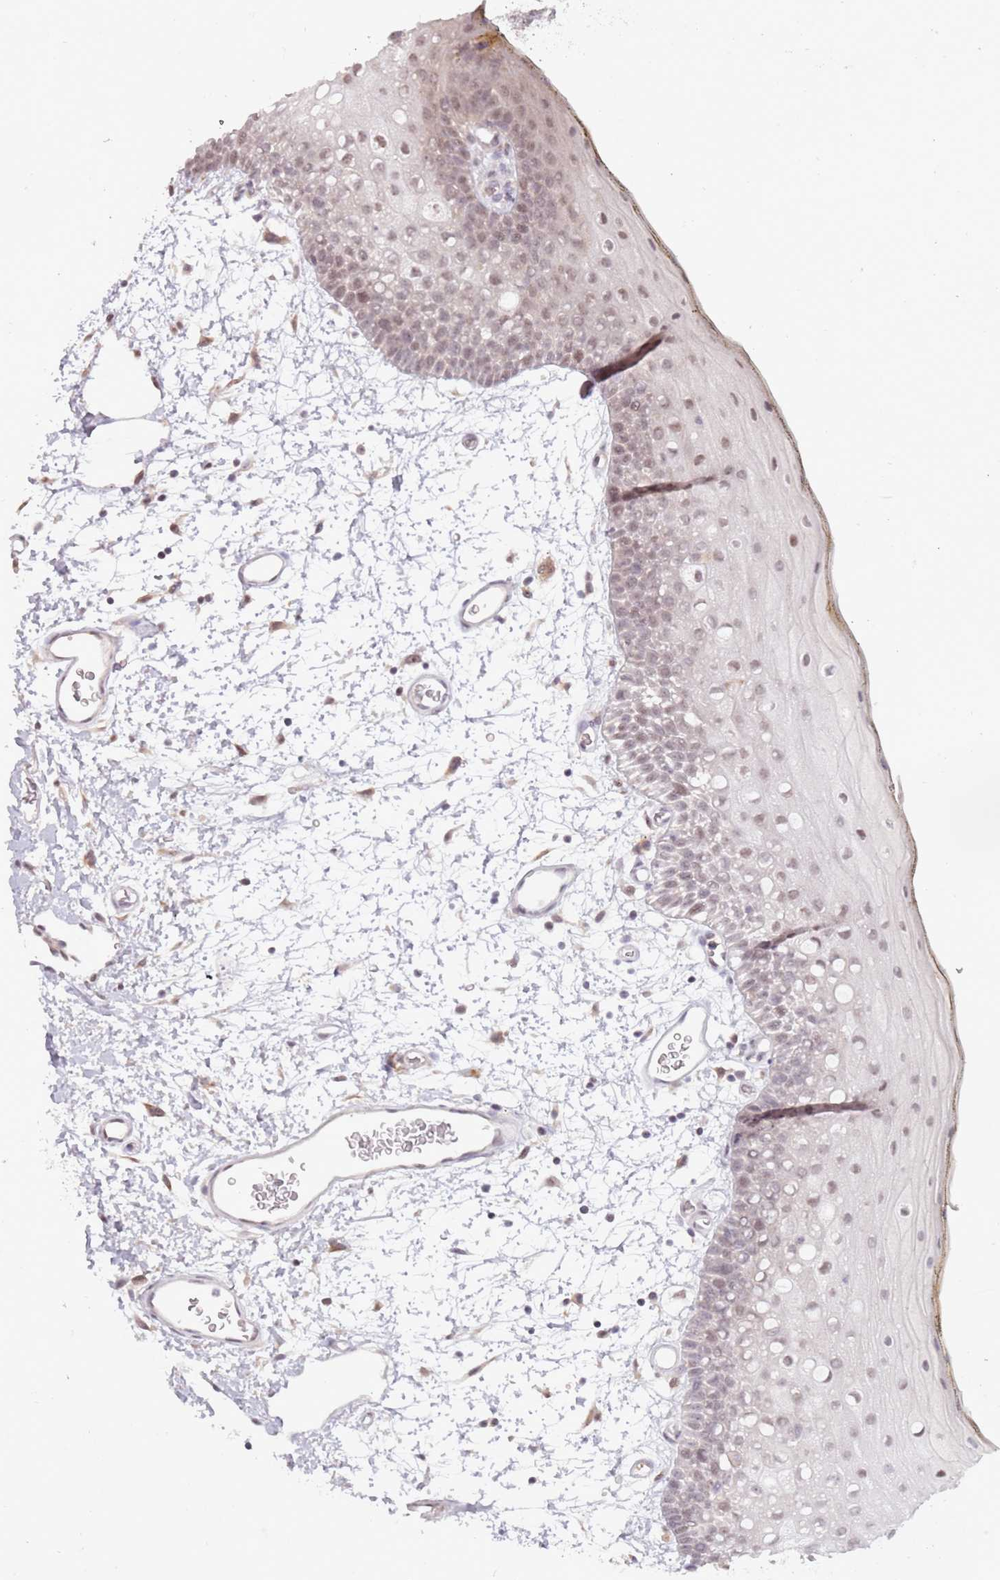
{"staining": {"intensity": "weak", "quantity": "25%-75%", "location": "nuclear"}, "tissue": "oral mucosa", "cell_type": "Squamous epithelial cells", "image_type": "normal", "snomed": [{"axis": "morphology", "description": "Normal tissue, NOS"}, {"axis": "topography", "description": "Oral tissue"}, {"axis": "topography", "description": "Tounge, NOS"}], "caption": "An image of human oral mucosa stained for a protein reveals weak nuclear brown staining in squamous epithelial cells.", "gene": "BARD1", "patient": {"sex": "female", "age": 81}}